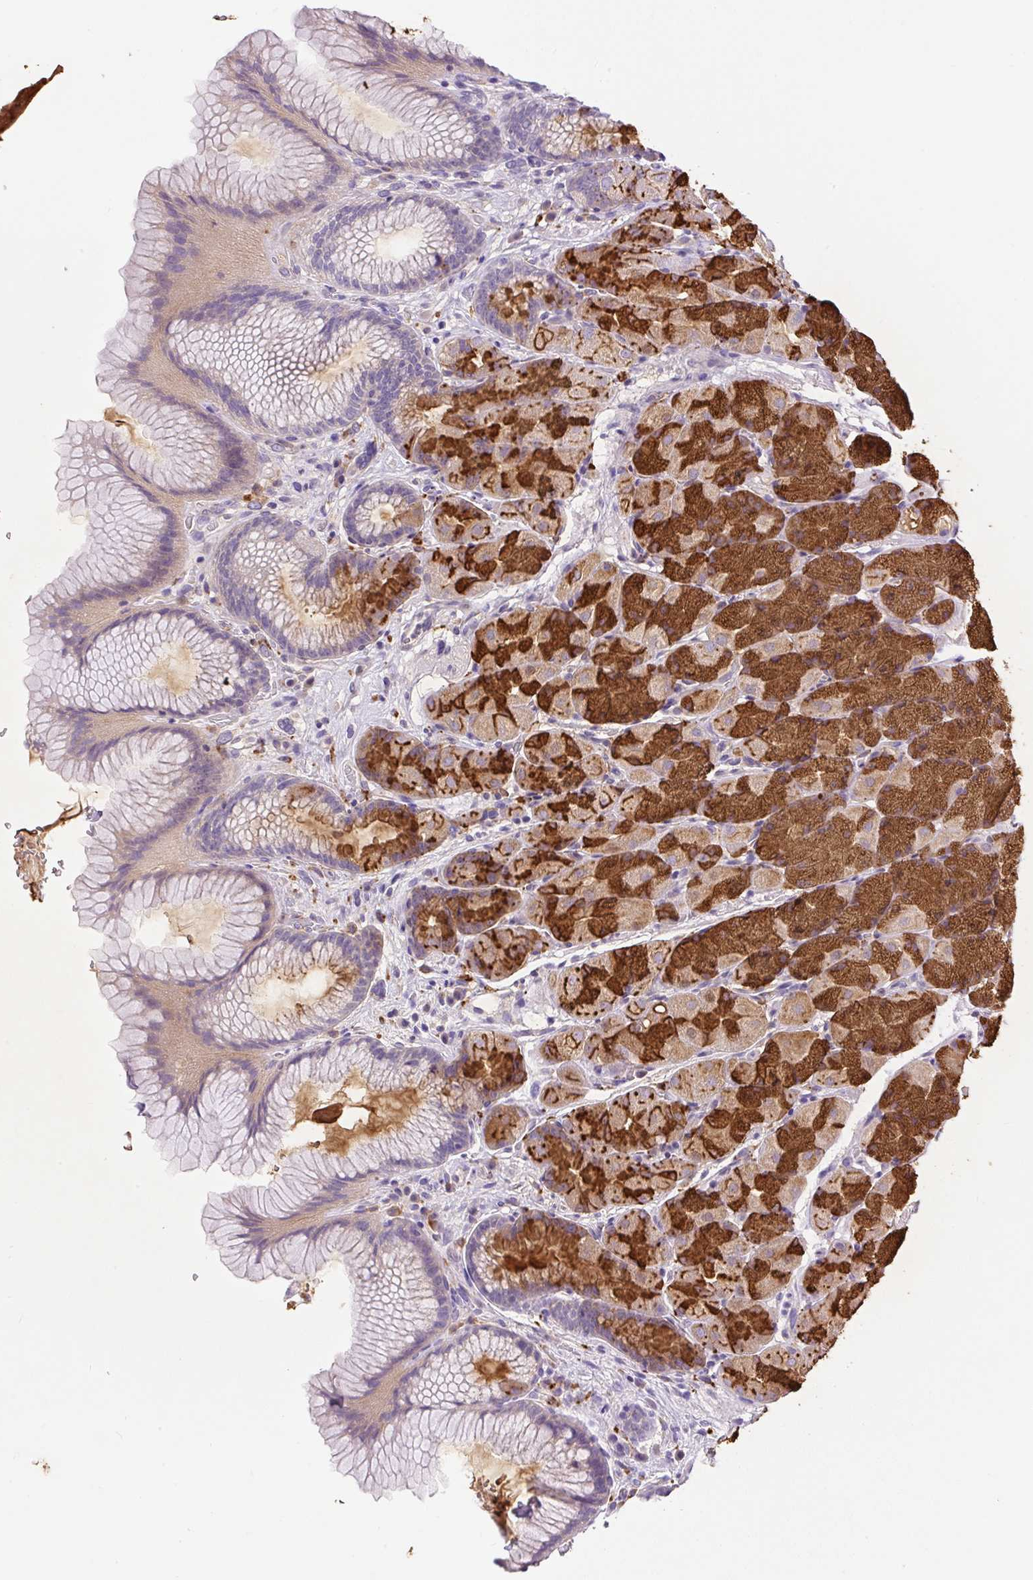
{"staining": {"intensity": "strong", "quantity": "25%-75%", "location": "cytoplasmic/membranous"}, "tissue": "stomach", "cell_type": "Glandular cells", "image_type": "normal", "snomed": [{"axis": "morphology", "description": "Normal tissue, NOS"}, {"axis": "topography", "description": "Stomach"}], "caption": "The image reveals a brown stain indicating the presence of a protein in the cytoplasmic/membranous of glandular cells in stomach.", "gene": "TDRD15", "patient": {"sex": "male", "age": 63}}